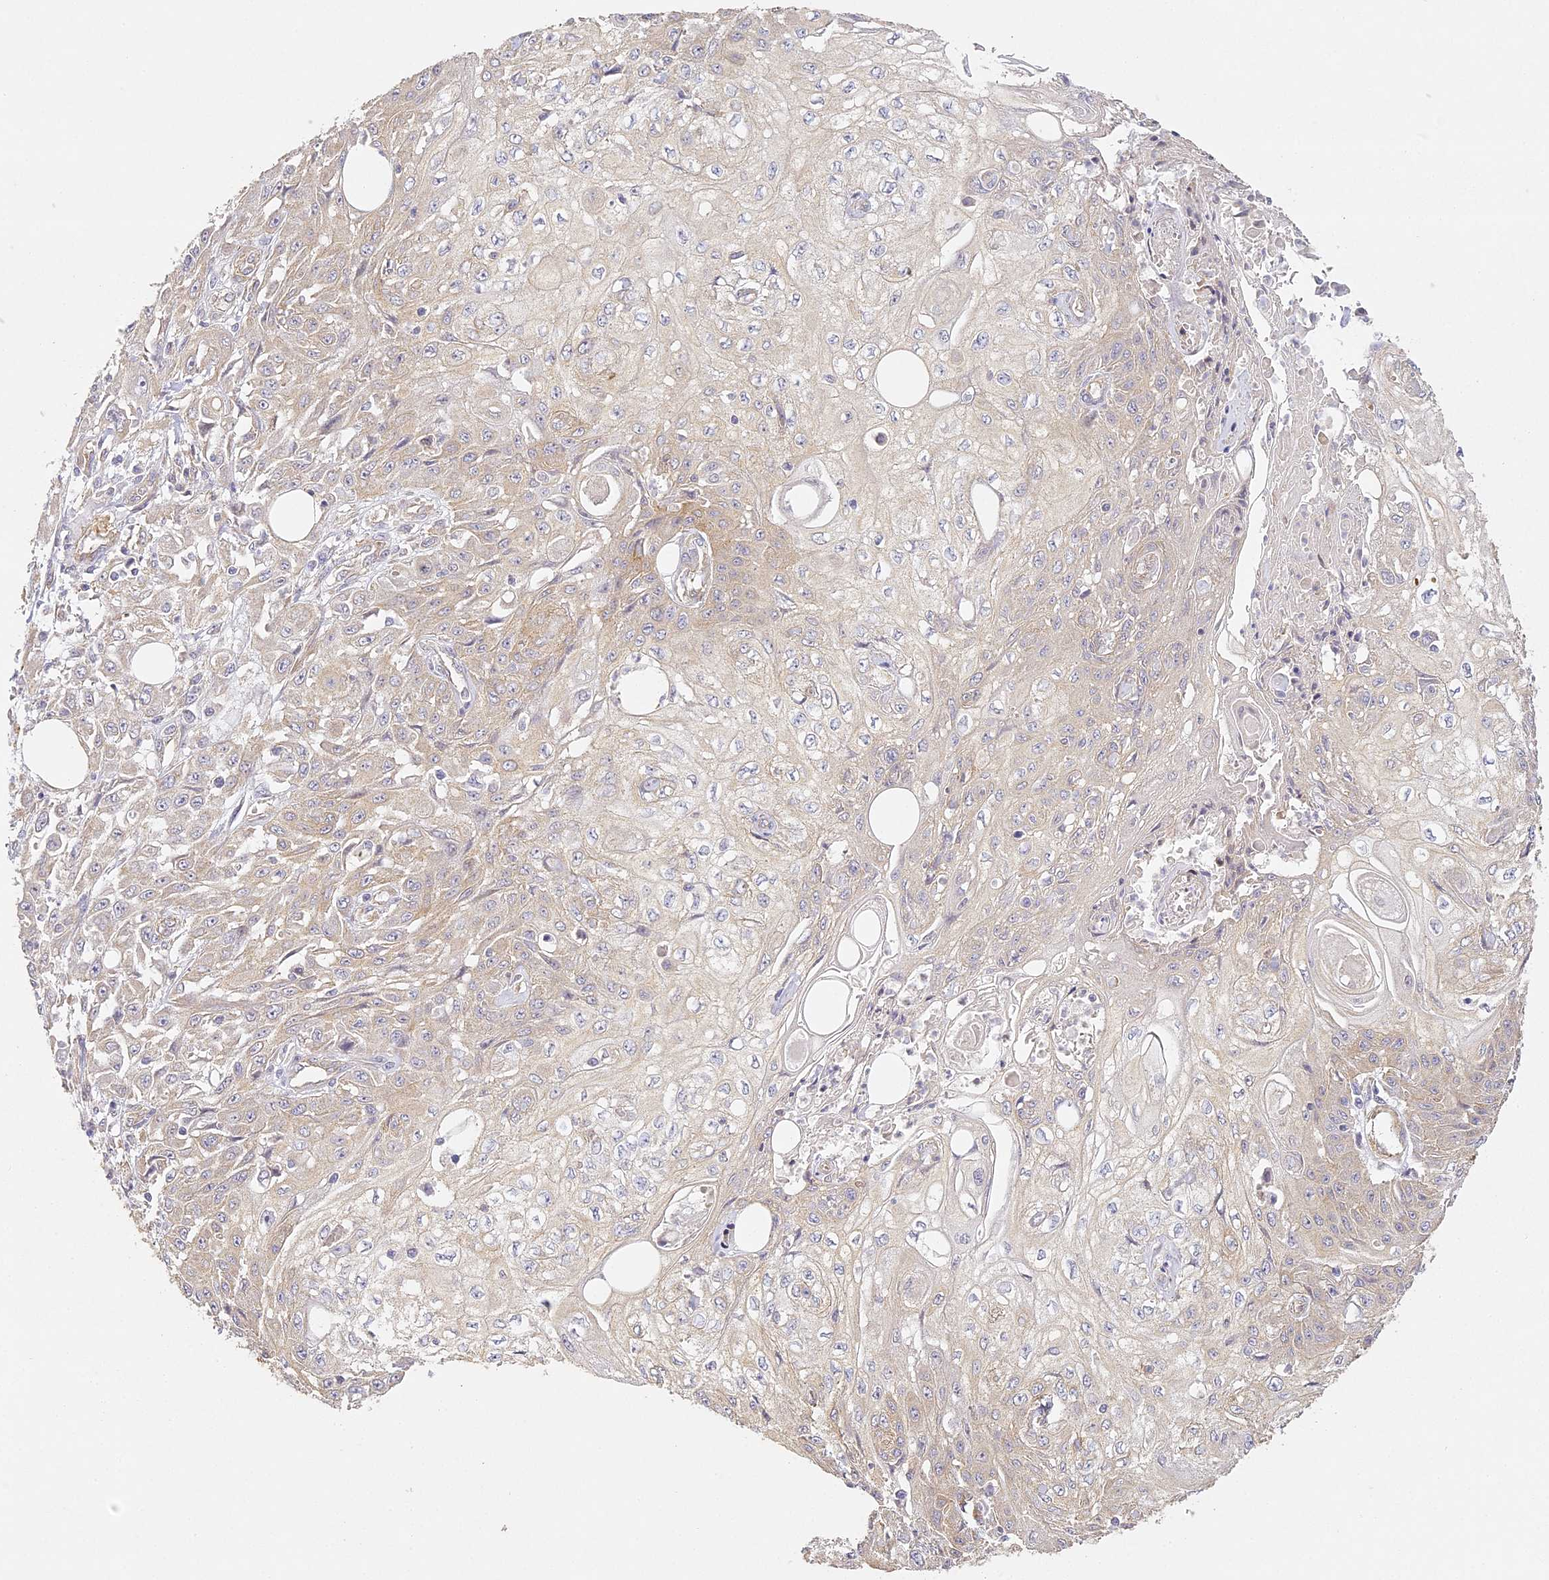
{"staining": {"intensity": "weak", "quantity": "<25%", "location": "cytoplasmic/membranous"}, "tissue": "skin cancer", "cell_type": "Tumor cells", "image_type": "cancer", "snomed": [{"axis": "morphology", "description": "Squamous cell carcinoma, NOS"}, {"axis": "morphology", "description": "Squamous cell carcinoma, metastatic, NOS"}, {"axis": "topography", "description": "Skin"}, {"axis": "topography", "description": "Lymph node"}], "caption": "This is an immunohistochemistry (IHC) image of human metastatic squamous cell carcinoma (skin). There is no positivity in tumor cells.", "gene": "MED28", "patient": {"sex": "male", "age": 75}}